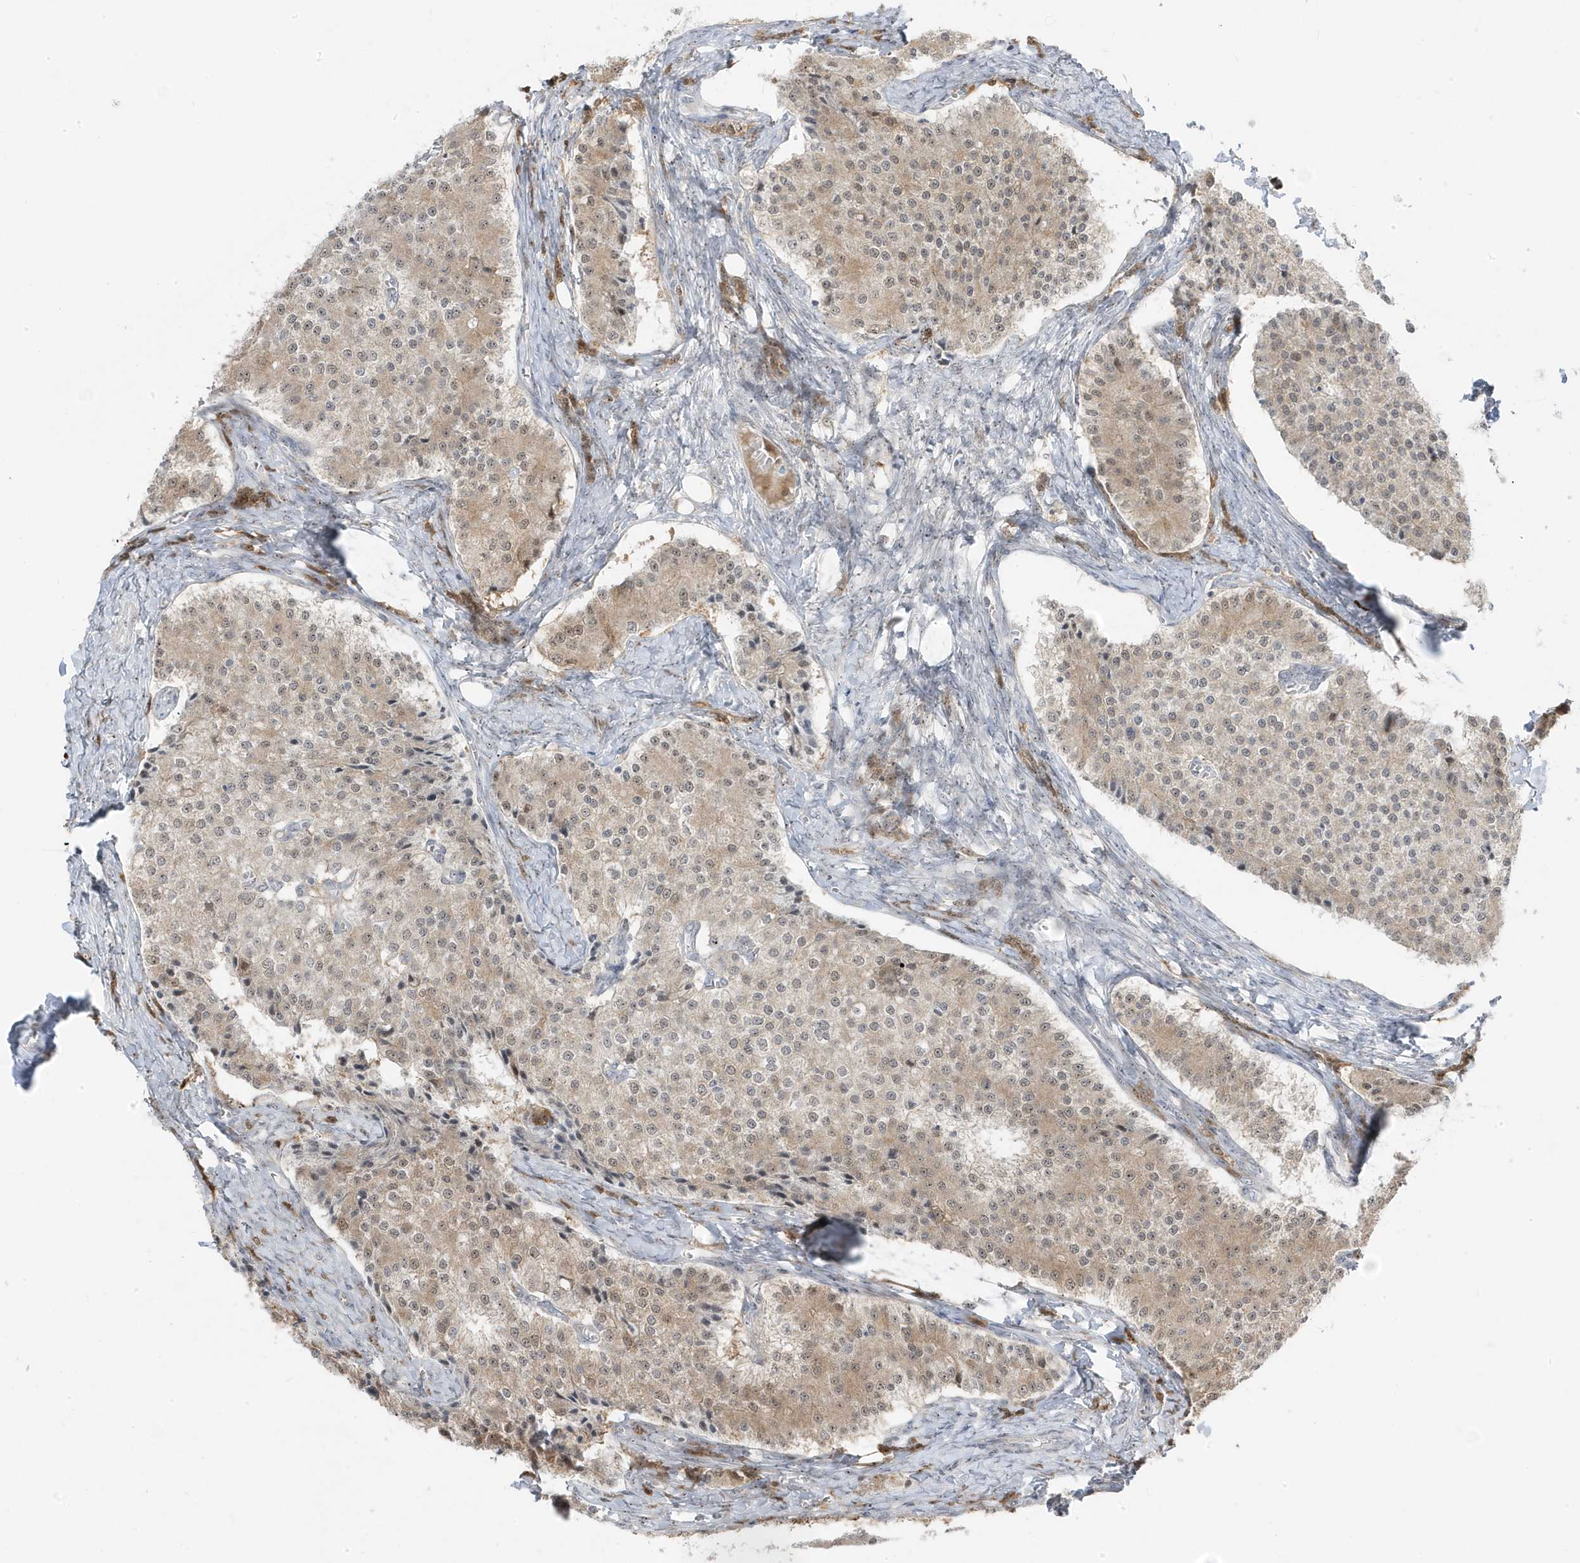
{"staining": {"intensity": "weak", "quantity": ">75%", "location": "cytoplasmic/membranous,nuclear"}, "tissue": "carcinoid", "cell_type": "Tumor cells", "image_type": "cancer", "snomed": [{"axis": "morphology", "description": "Carcinoid, malignant, NOS"}, {"axis": "topography", "description": "Colon"}], "caption": "Tumor cells reveal low levels of weak cytoplasmic/membranous and nuclear expression in about >75% of cells in malignant carcinoid. The staining was performed using DAB, with brown indicating positive protein expression. Nuclei are stained blue with hematoxylin.", "gene": "TSEN15", "patient": {"sex": "female", "age": 52}}